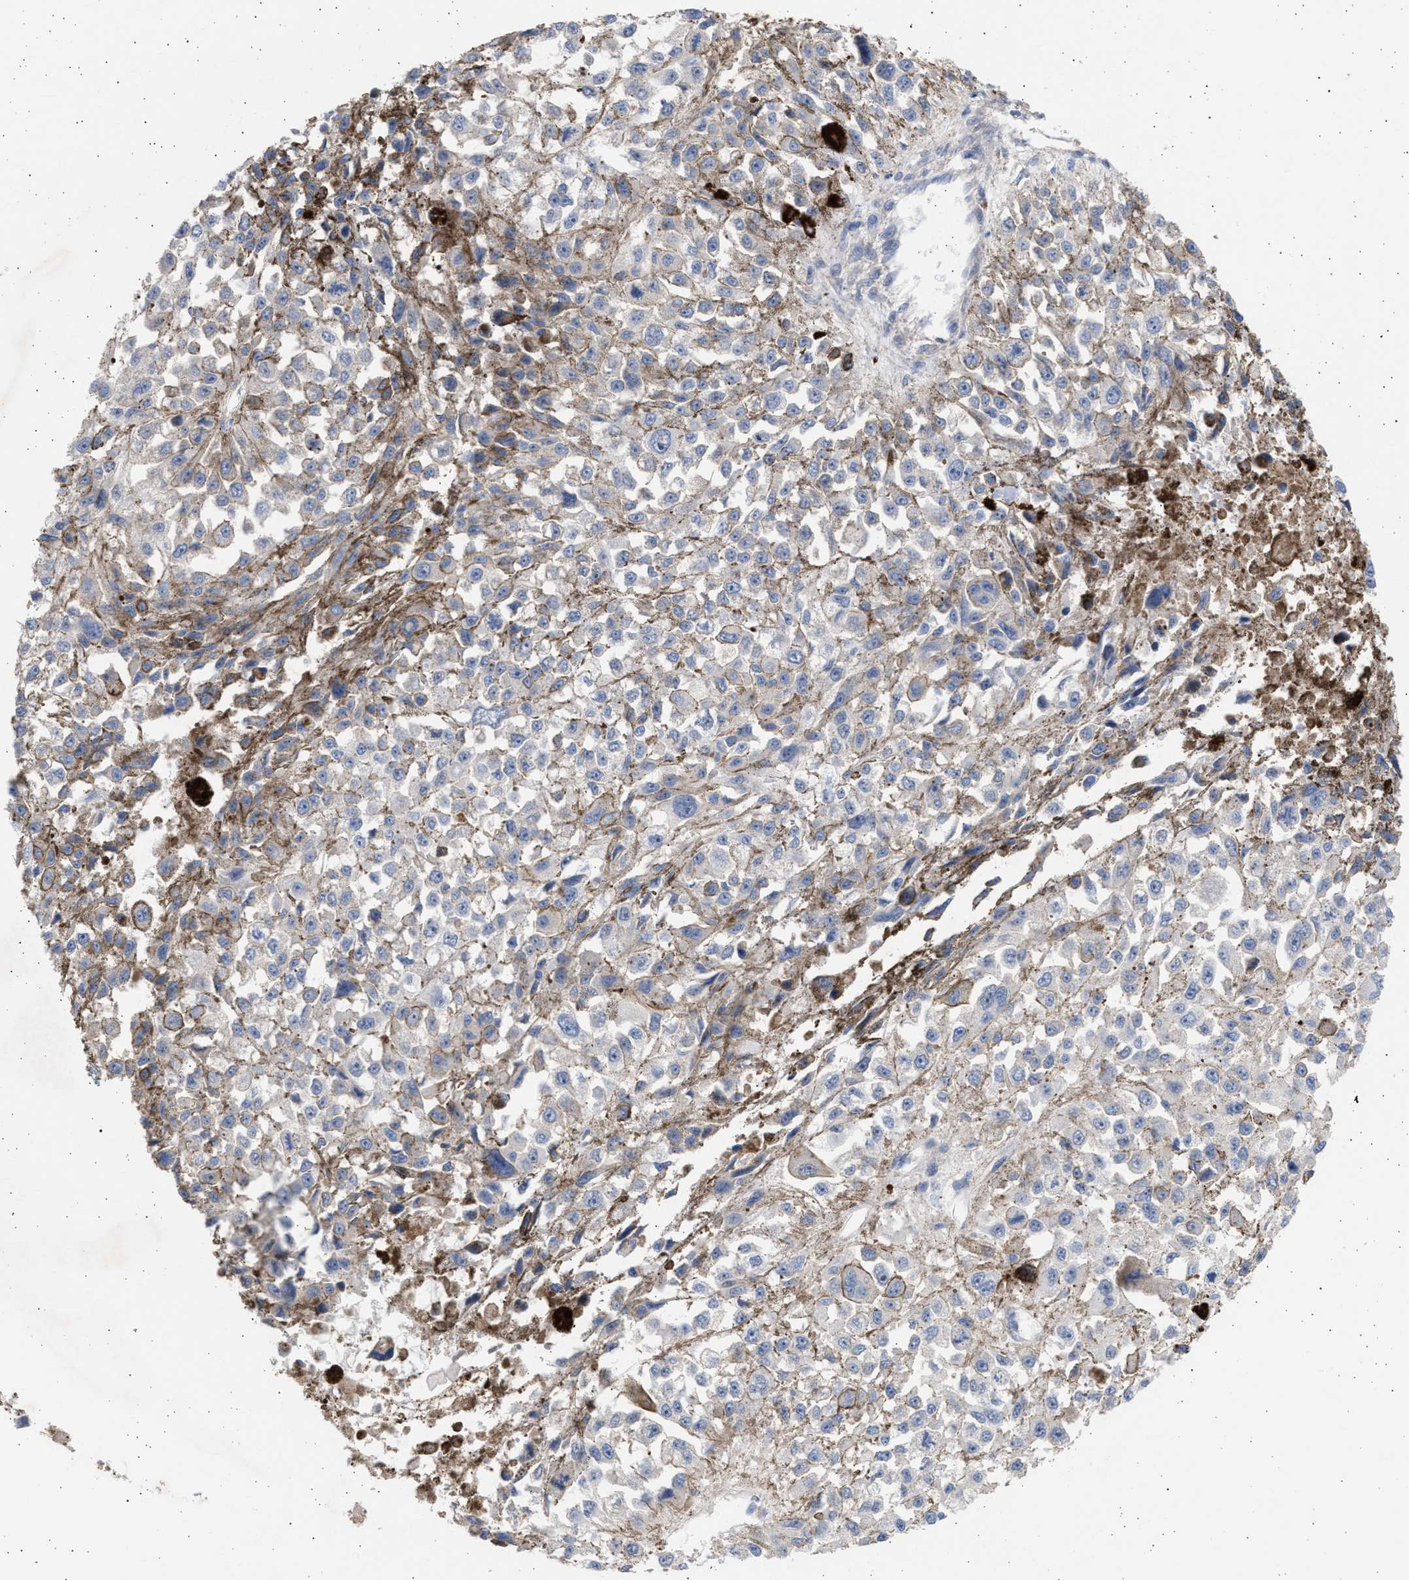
{"staining": {"intensity": "weak", "quantity": "<25%", "location": "cytoplasmic/membranous"}, "tissue": "melanoma", "cell_type": "Tumor cells", "image_type": "cancer", "snomed": [{"axis": "morphology", "description": "Malignant melanoma, Metastatic site"}, {"axis": "topography", "description": "Lymph node"}], "caption": "Image shows no protein positivity in tumor cells of malignant melanoma (metastatic site) tissue.", "gene": "NBR1", "patient": {"sex": "male", "age": 59}}